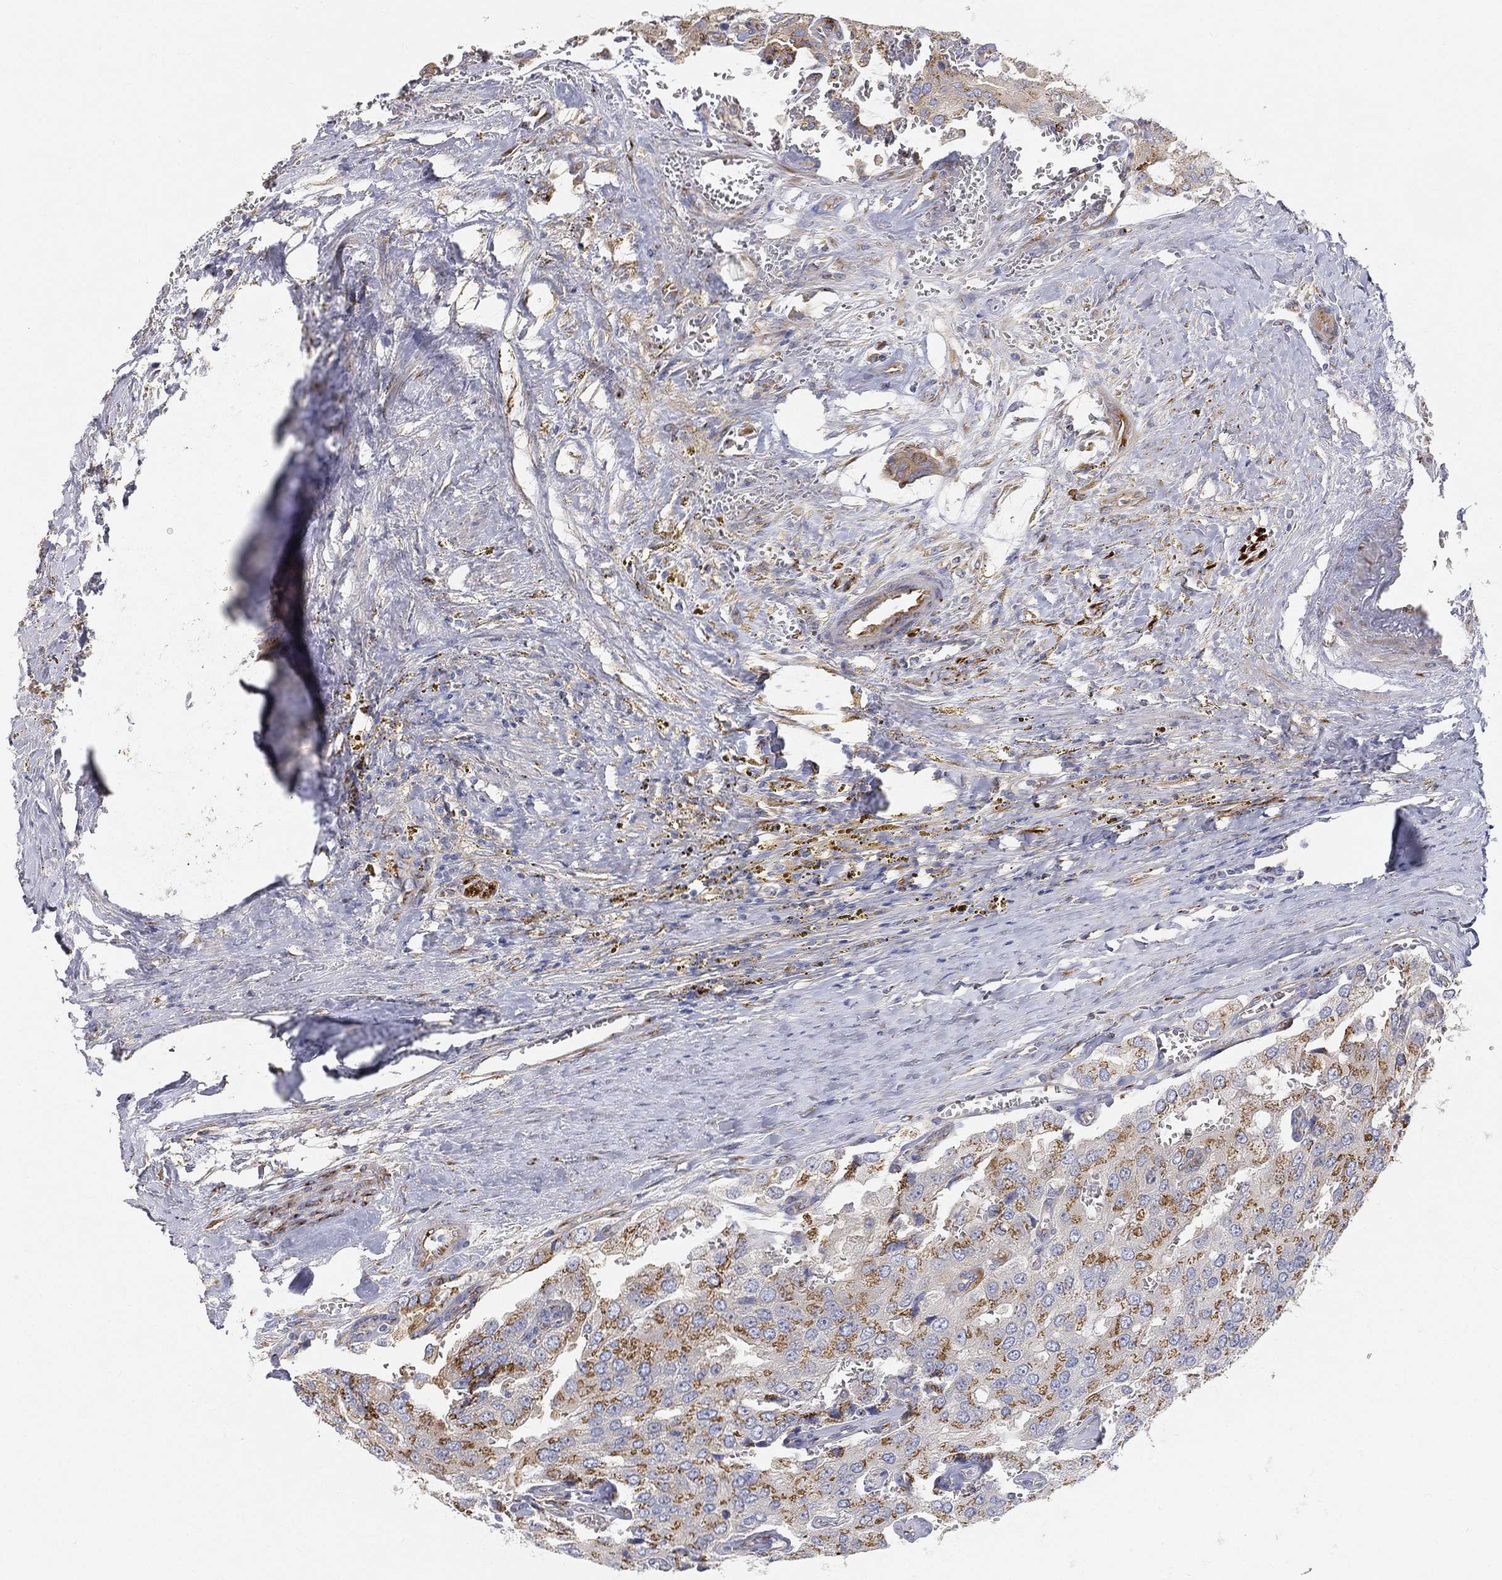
{"staining": {"intensity": "strong", "quantity": "25%-75%", "location": "cytoplasmic/membranous"}, "tissue": "prostate cancer", "cell_type": "Tumor cells", "image_type": "cancer", "snomed": [{"axis": "morphology", "description": "Adenocarcinoma, NOS"}, {"axis": "topography", "description": "Prostate and seminal vesicle, NOS"}, {"axis": "topography", "description": "Prostate"}], "caption": "The immunohistochemical stain labels strong cytoplasmic/membranous positivity in tumor cells of prostate cancer tissue.", "gene": "TMEM25", "patient": {"sex": "male", "age": 67}}